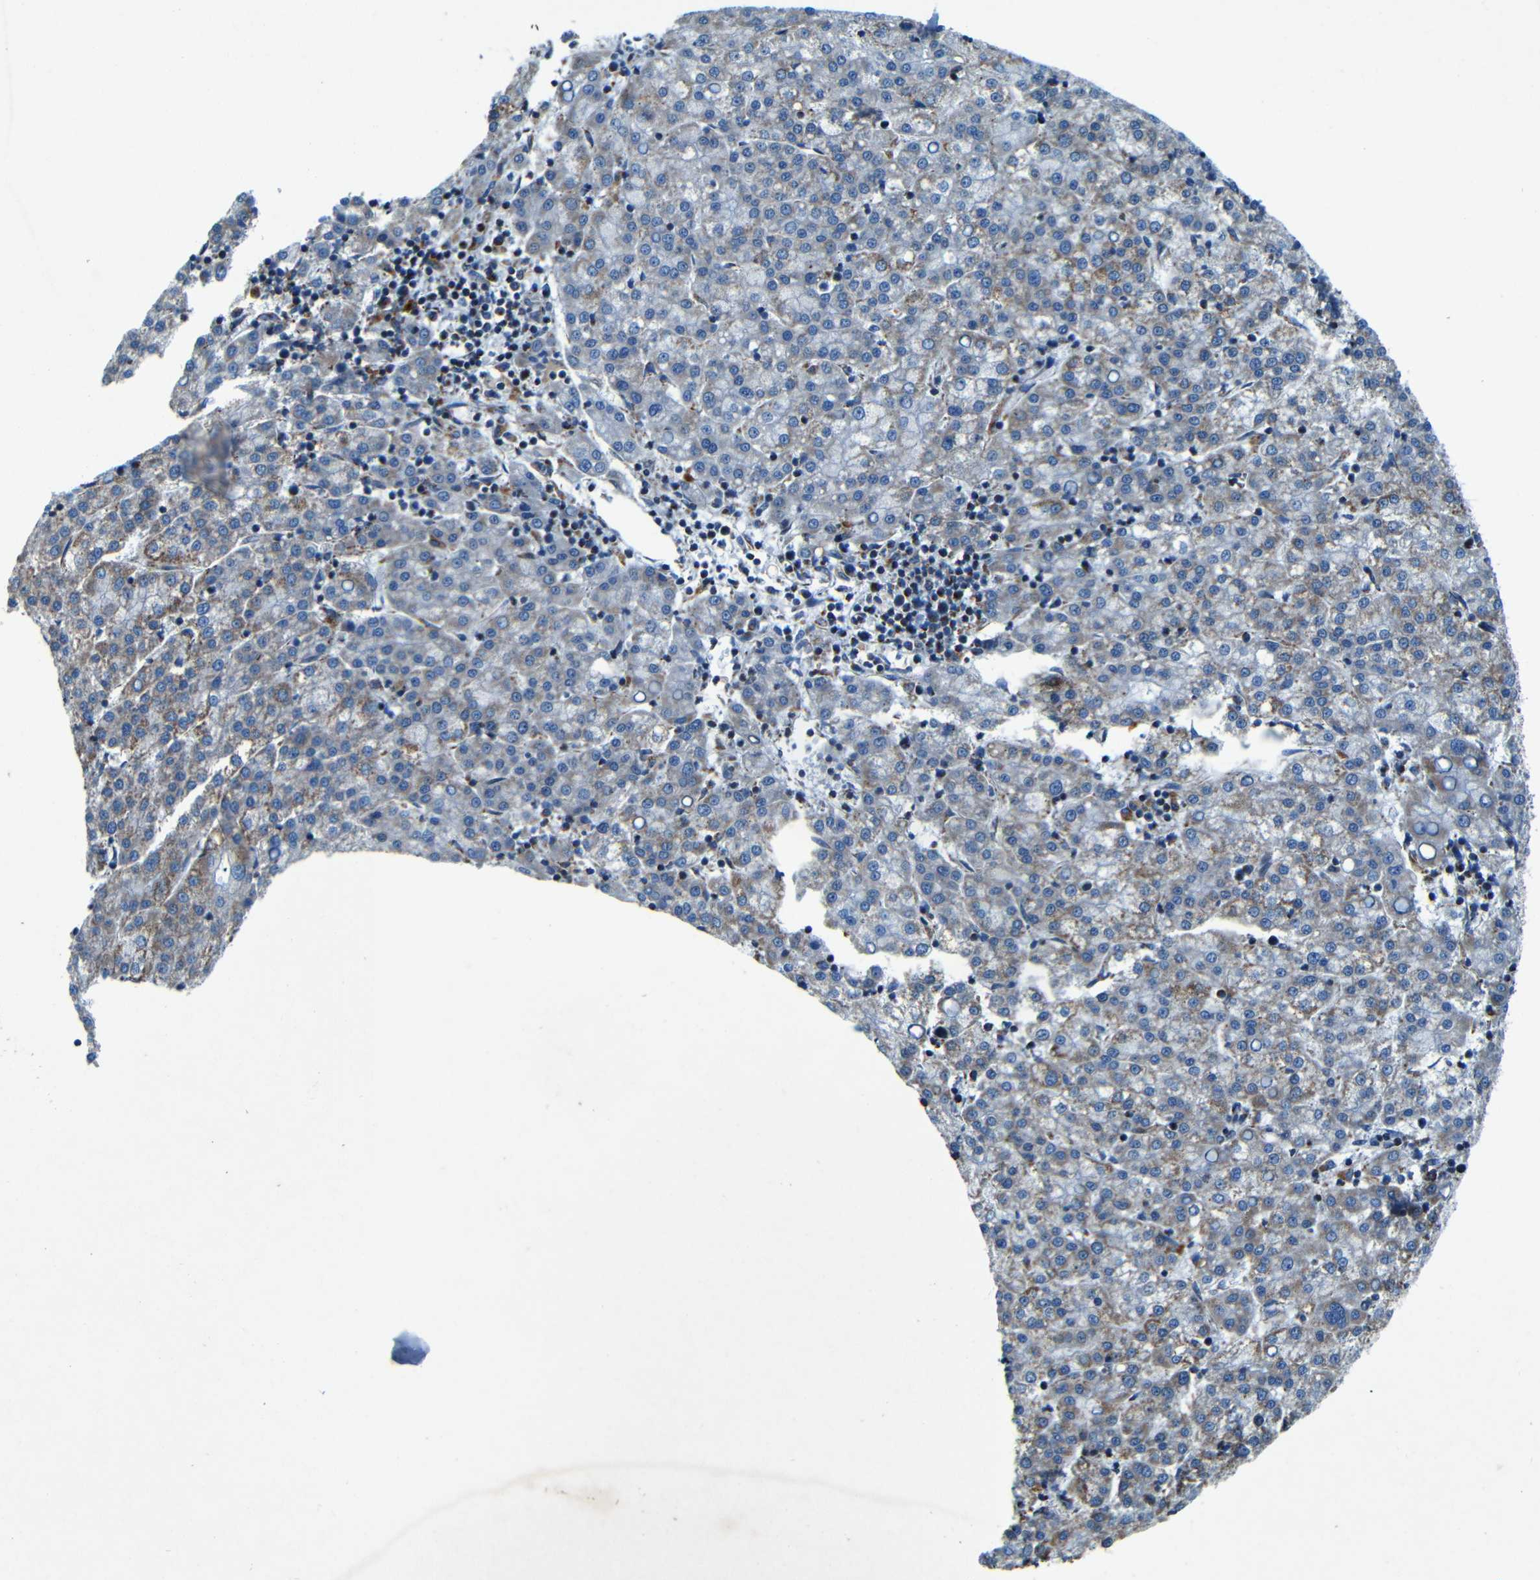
{"staining": {"intensity": "moderate", "quantity": "25%-75%", "location": "cytoplasmic/membranous"}, "tissue": "liver cancer", "cell_type": "Tumor cells", "image_type": "cancer", "snomed": [{"axis": "morphology", "description": "Carcinoma, Hepatocellular, NOS"}, {"axis": "topography", "description": "Liver"}], "caption": "Brown immunohistochemical staining in human hepatocellular carcinoma (liver) exhibits moderate cytoplasmic/membranous expression in about 25%-75% of tumor cells. The staining was performed using DAB to visualize the protein expression in brown, while the nuclei were stained in blue with hematoxylin (Magnification: 20x).", "gene": "WSCD2", "patient": {"sex": "female", "age": 58}}